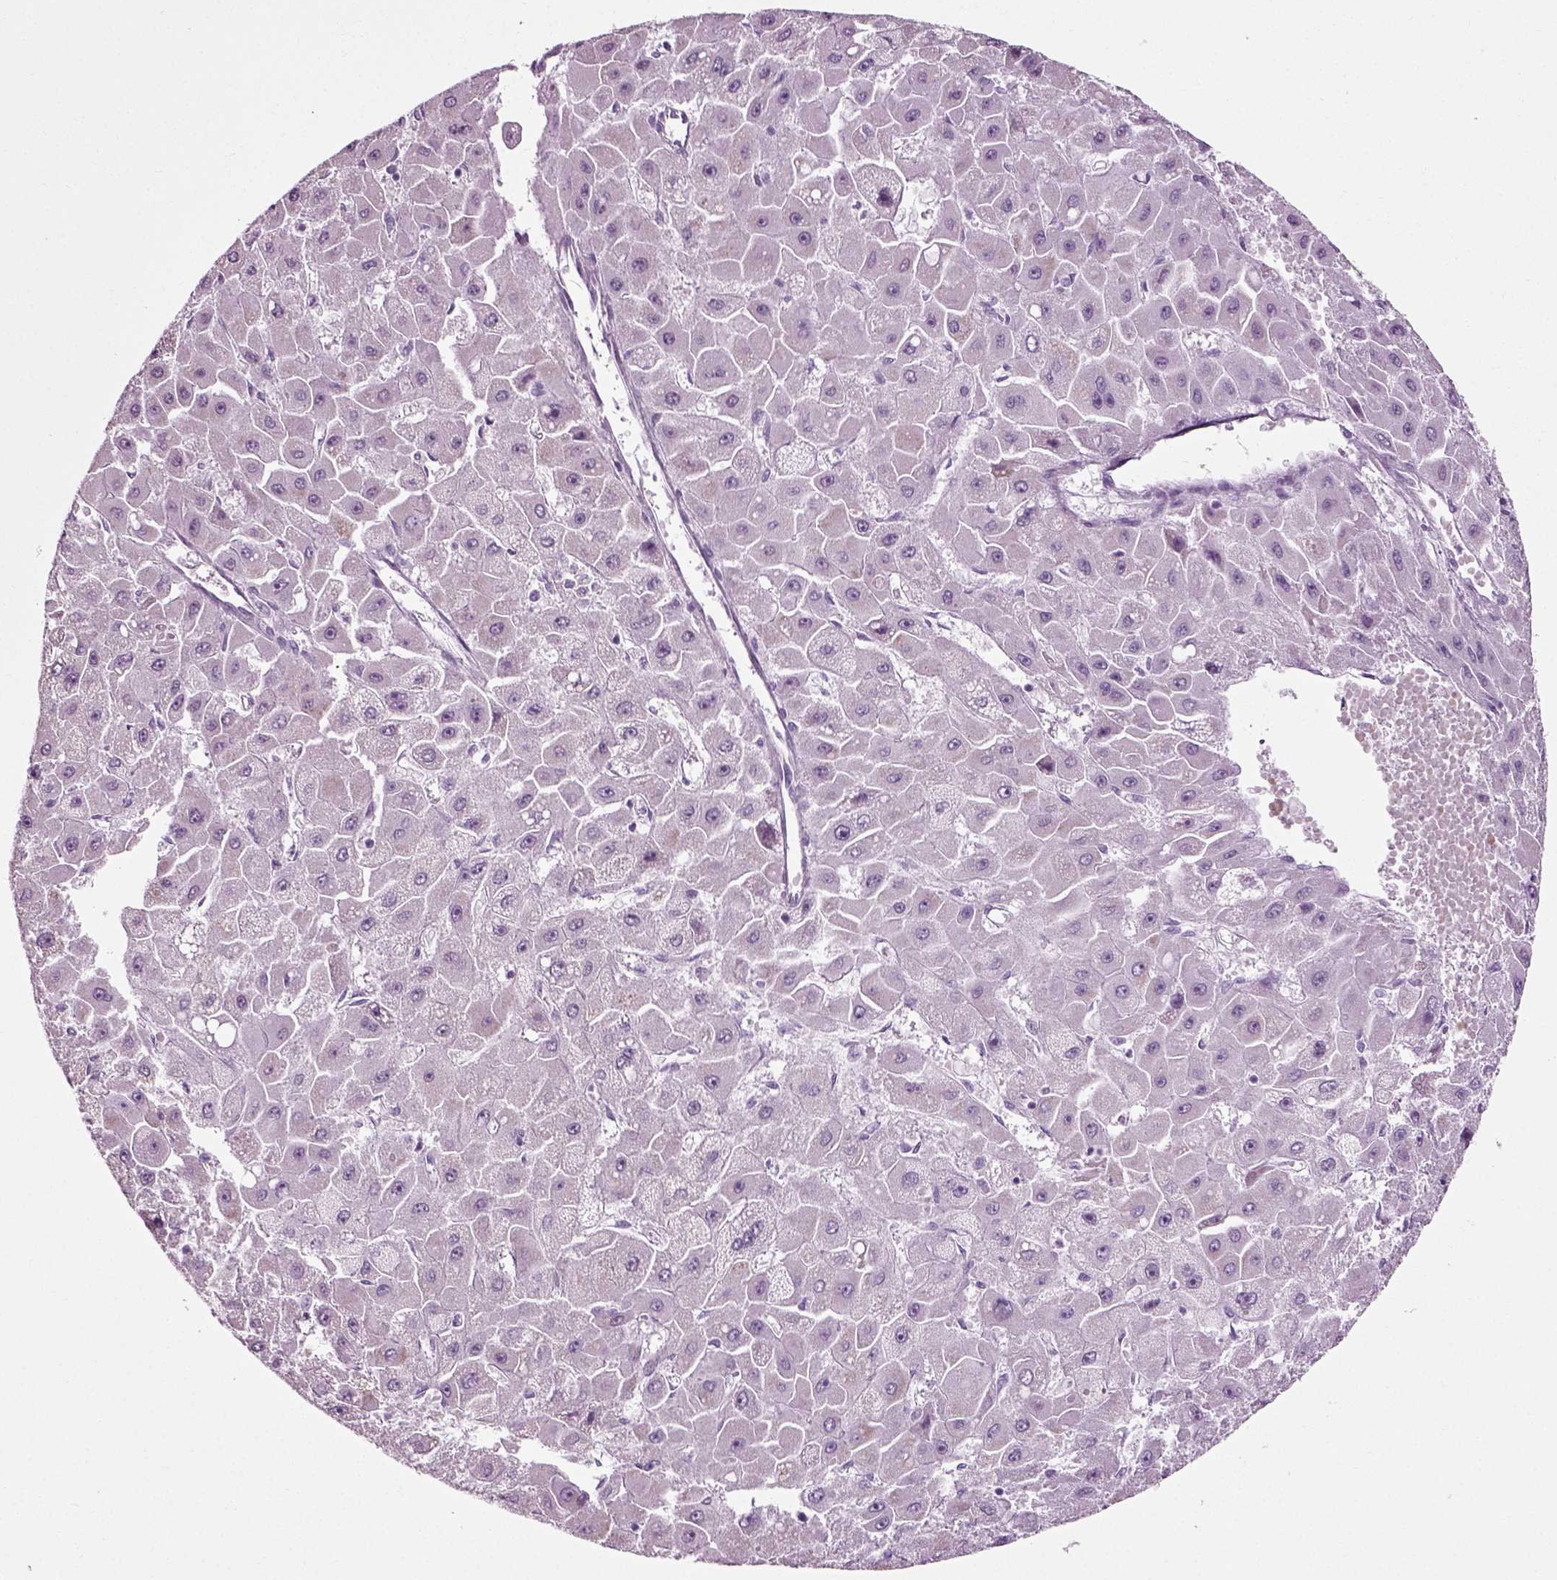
{"staining": {"intensity": "negative", "quantity": "none", "location": "none"}, "tissue": "liver cancer", "cell_type": "Tumor cells", "image_type": "cancer", "snomed": [{"axis": "morphology", "description": "Carcinoma, Hepatocellular, NOS"}, {"axis": "topography", "description": "Liver"}], "caption": "An immunohistochemistry (IHC) image of liver cancer (hepatocellular carcinoma) is shown. There is no staining in tumor cells of liver cancer (hepatocellular carcinoma).", "gene": "SLC26A8", "patient": {"sex": "female", "age": 25}}